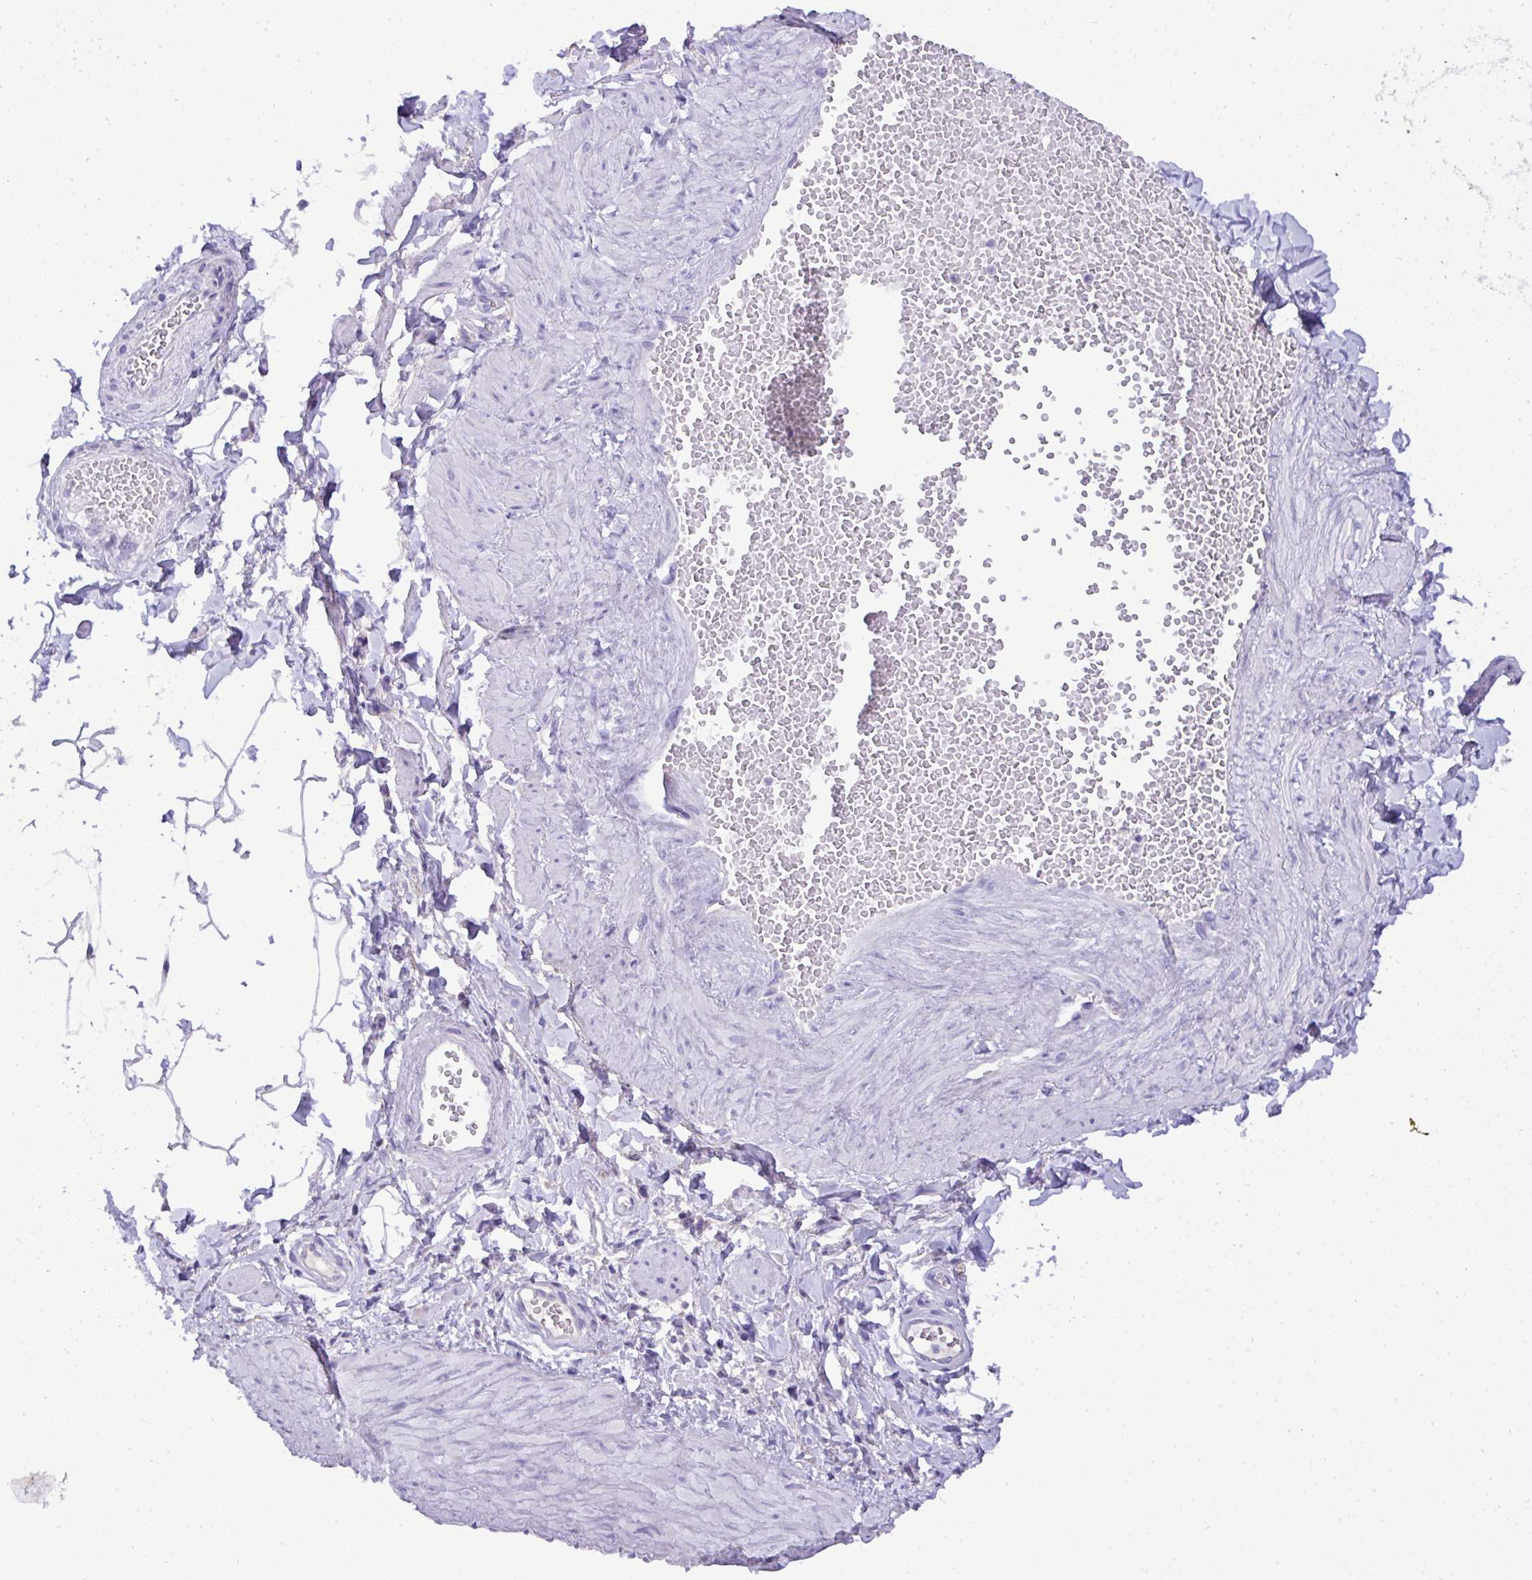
{"staining": {"intensity": "negative", "quantity": "none", "location": "none"}, "tissue": "adipose tissue", "cell_type": "Adipocytes", "image_type": "normal", "snomed": [{"axis": "morphology", "description": "Normal tissue, NOS"}, {"axis": "topography", "description": "Epididymis"}, {"axis": "topography", "description": "Peripheral nerve tissue"}], "caption": "Immunohistochemistry of normal adipose tissue displays no staining in adipocytes.", "gene": "ST8SIA2", "patient": {"sex": "male", "age": 32}}